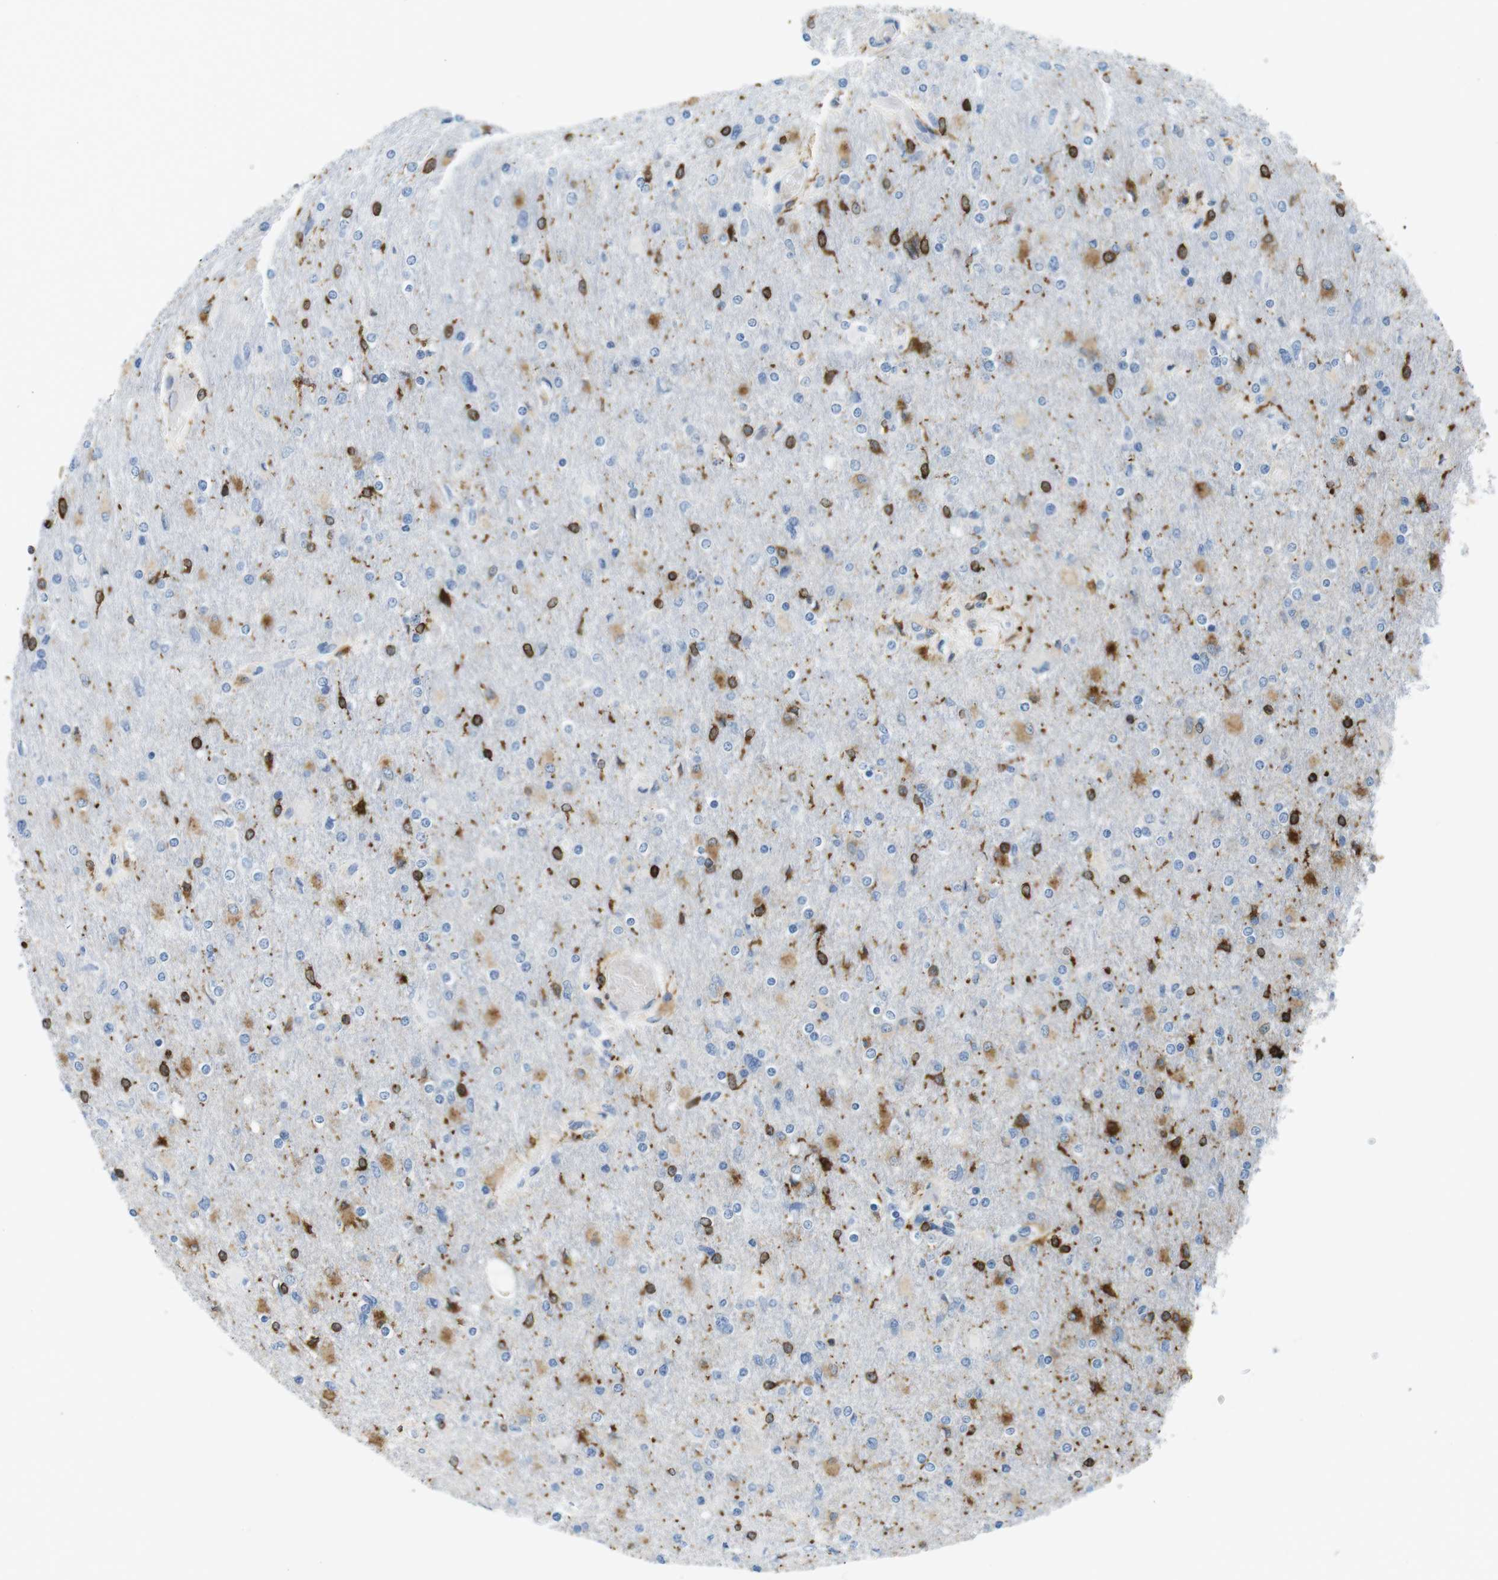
{"staining": {"intensity": "moderate", "quantity": "<25%", "location": "cytoplasmic/membranous"}, "tissue": "glioma", "cell_type": "Tumor cells", "image_type": "cancer", "snomed": [{"axis": "morphology", "description": "Glioma, malignant, High grade"}, {"axis": "topography", "description": "Cerebral cortex"}], "caption": "Tumor cells exhibit low levels of moderate cytoplasmic/membranous expression in about <25% of cells in human malignant glioma (high-grade). The staining was performed using DAB (3,3'-diaminobenzidine), with brown indicating positive protein expression. Nuclei are stained blue with hematoxylin.", "gene": "CIITA", "patient": {"sex": "female", "age": 36}}